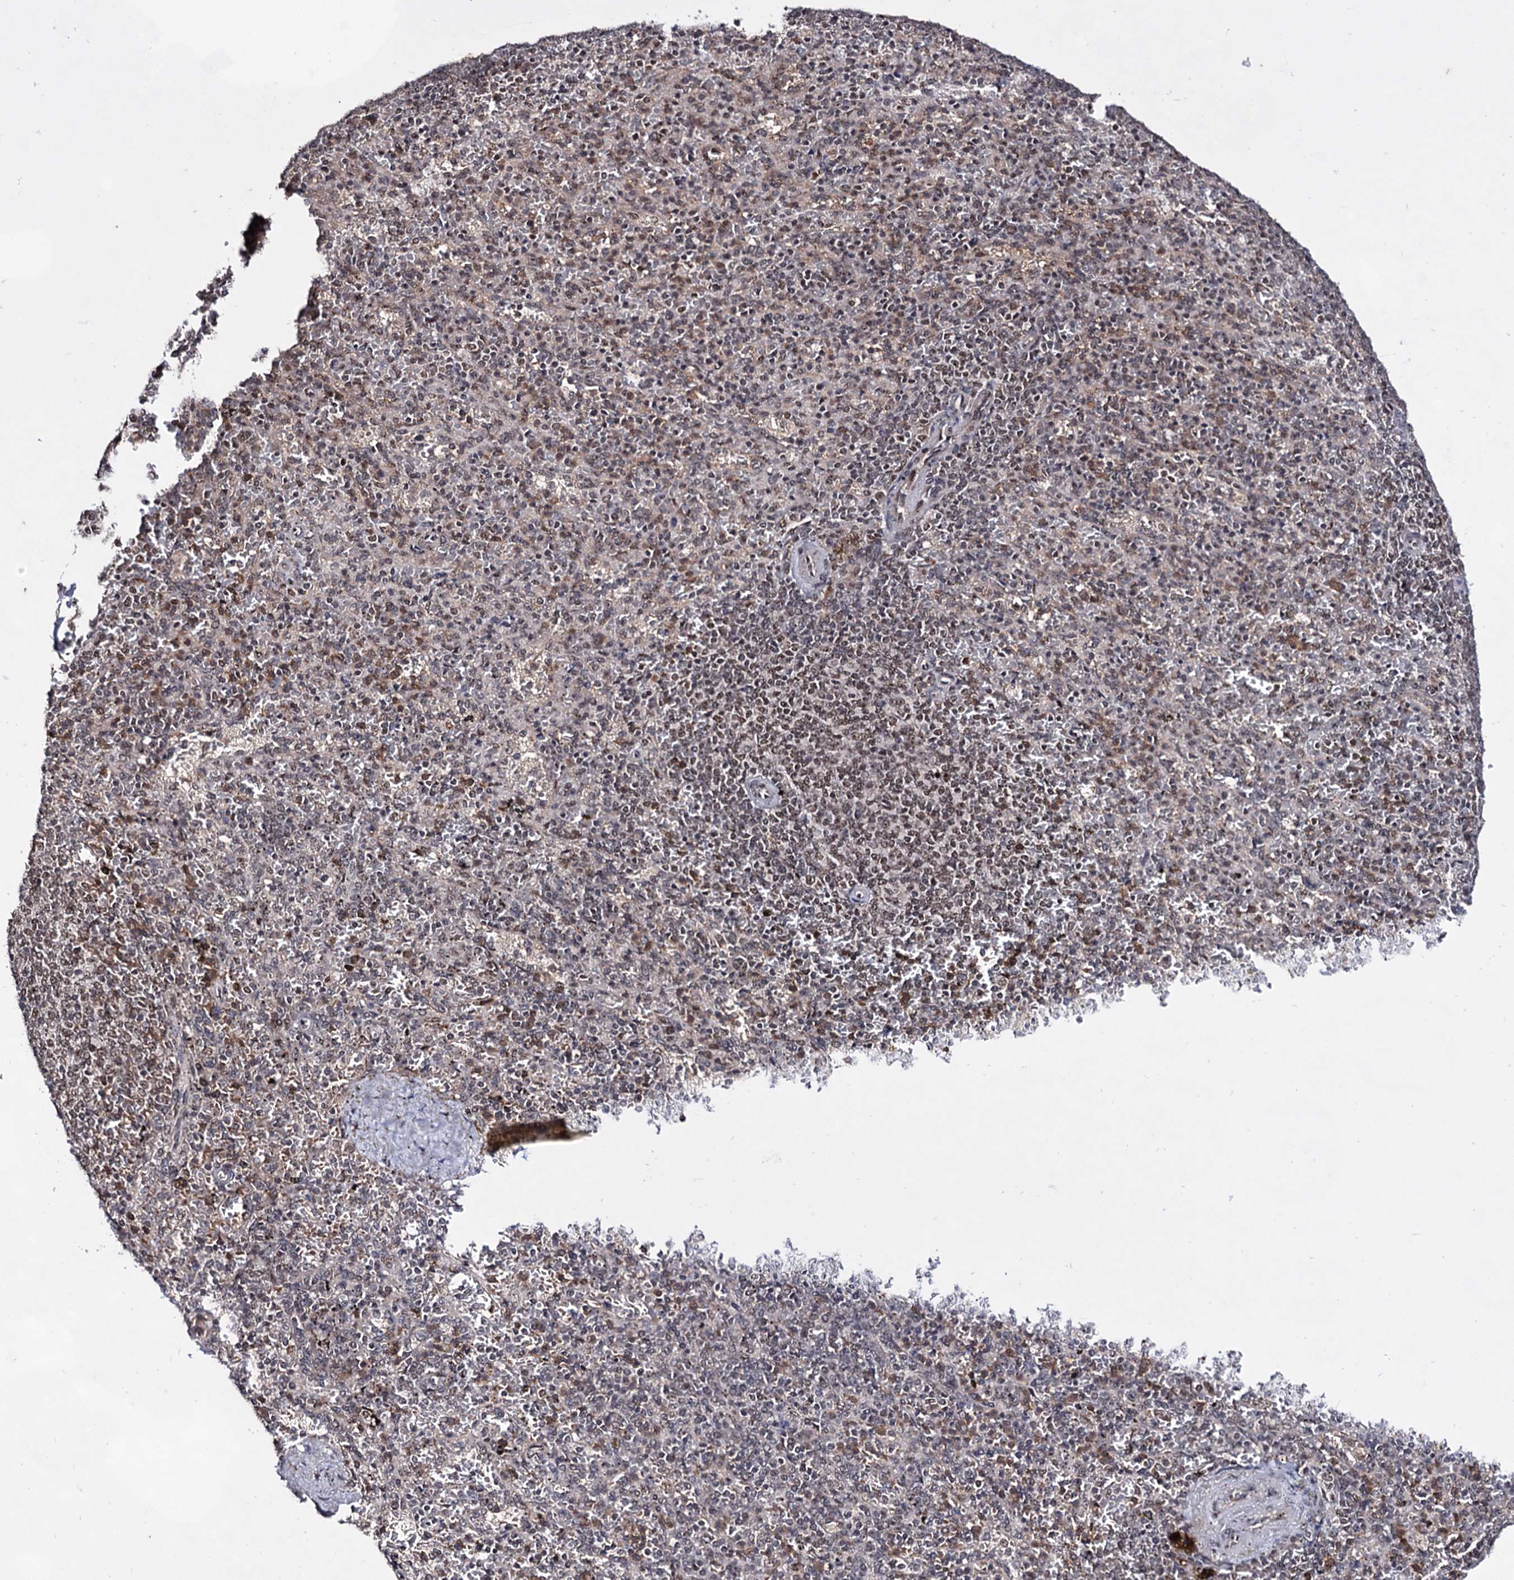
{"staining": {"intensity": "moderate", "quantity": "25%-75%", "location": "nuclear"}, "tissue": "spleen", "cell_type": "Cells in red pulp", "image_type": "normal", "snomed": [{"axis": "morphology", "description": "Normal tissue, NOS"}, {"axis": "topography", "description": "Spleen"}], "caption": "High-magnification brightfield microscopy of normal spleen stained with DAB (brown) and counterstained with hematoxylin (blue). cells in red pulp exhibit moderate nuclear staining is identified in about25%-75% of cells.", "gene": "EXOSC10", "patient": {"sex": "male", "age": 82}}